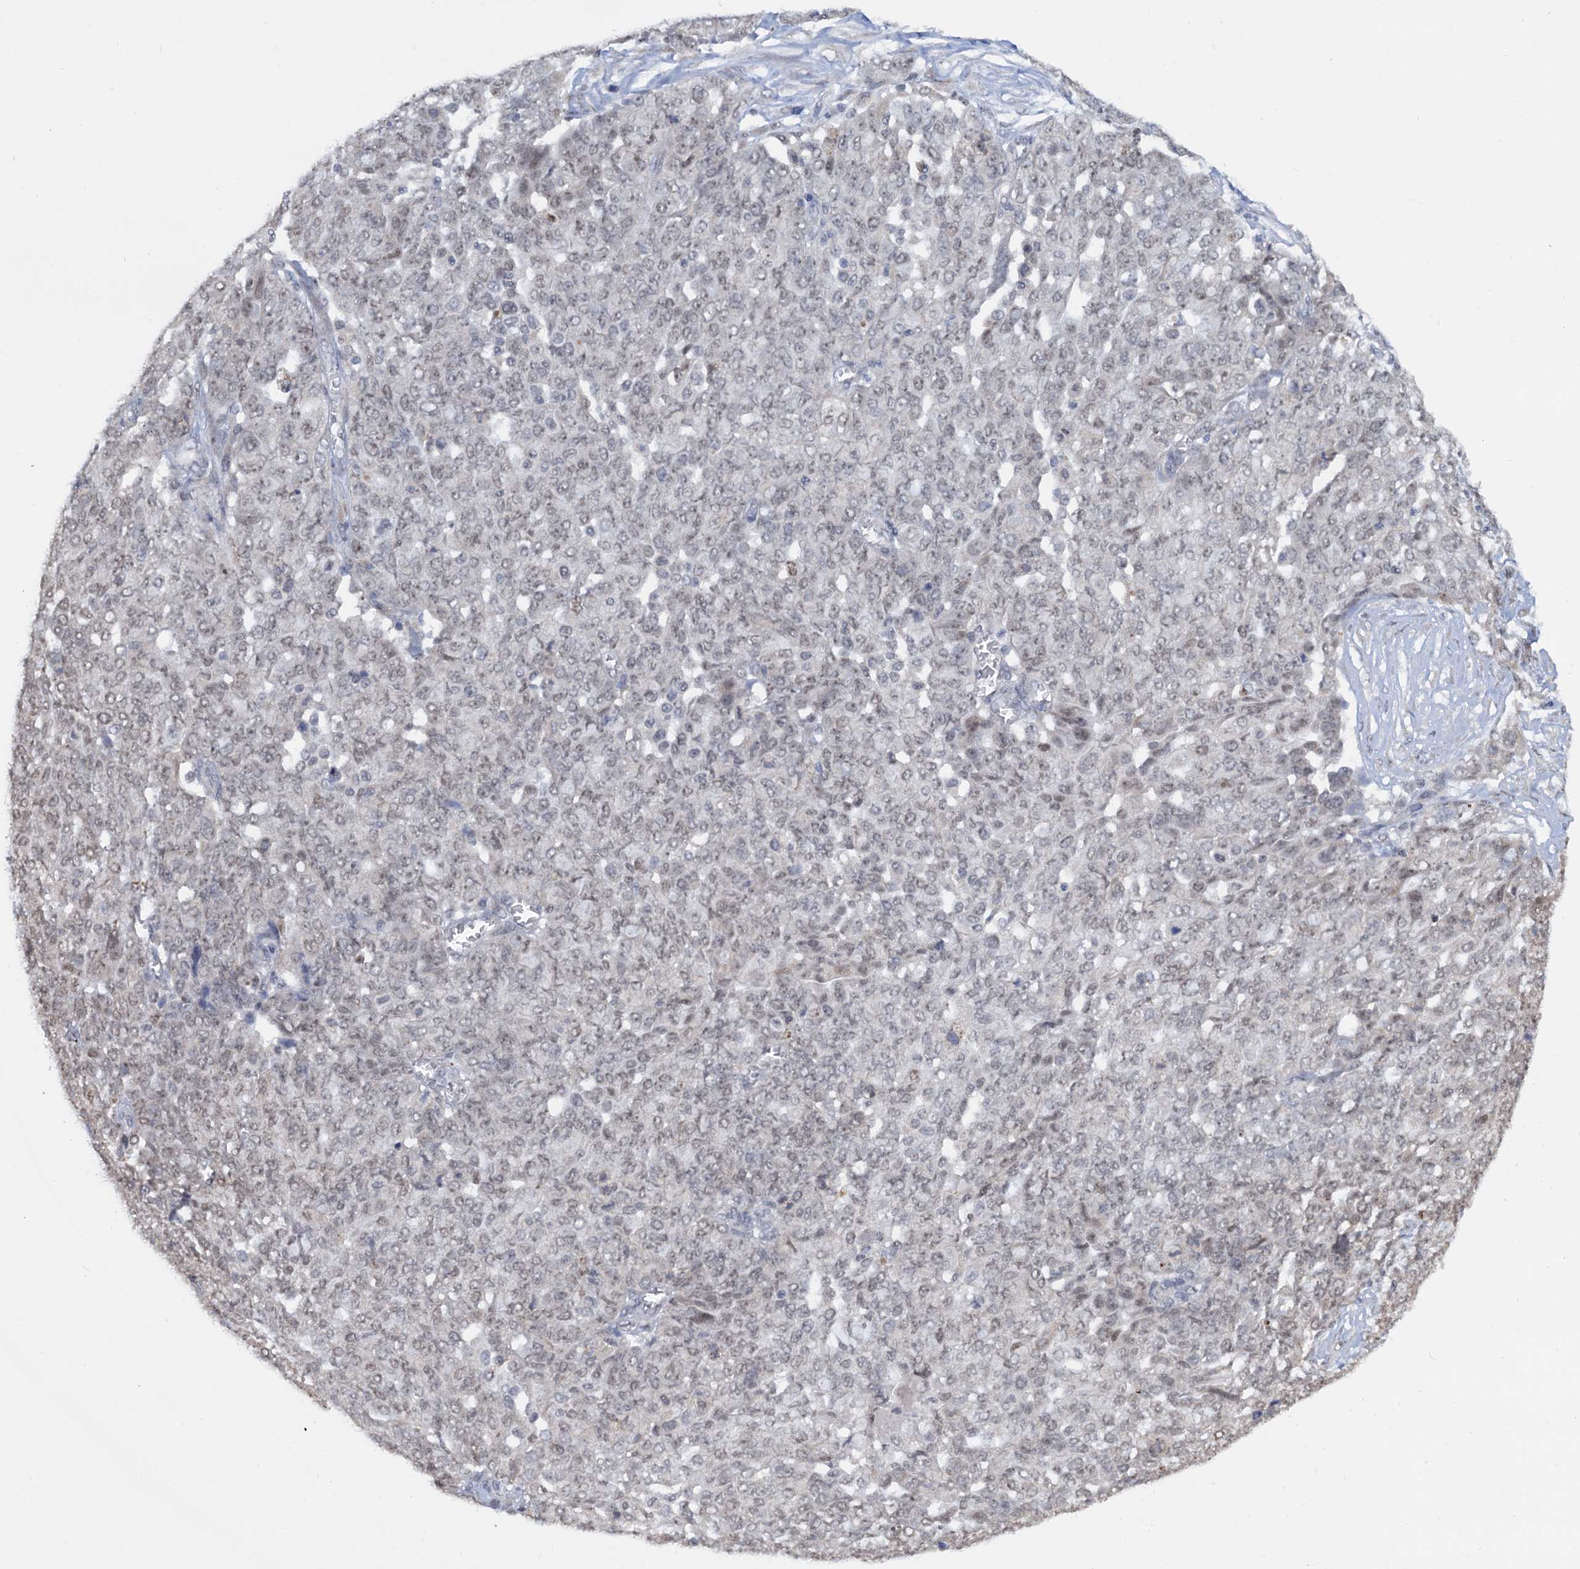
{"staining": {"intensity": "weak", "quantity": "25%-75%", "location": "nuclear"}, "tissue": "ovarian cancer", "cell_type": "Tumor cells", "image_type": "cancer", "snomed": [{"axis": "morphology", "description": "Cystadenocarcinoma, serous, NOS"}, {"axis": "topography", "description": "Soft tissue"}, {"axis": "topography", "description": "Ovary"}], "caption": "Tumor cells demonstrate low levels of weak nuclear staining in approximately 25%-75% of cells in ovarian serous cystadenocarcinoma.", "gene": "NAT10", "patient": {"sex": "female", "age": 57}}